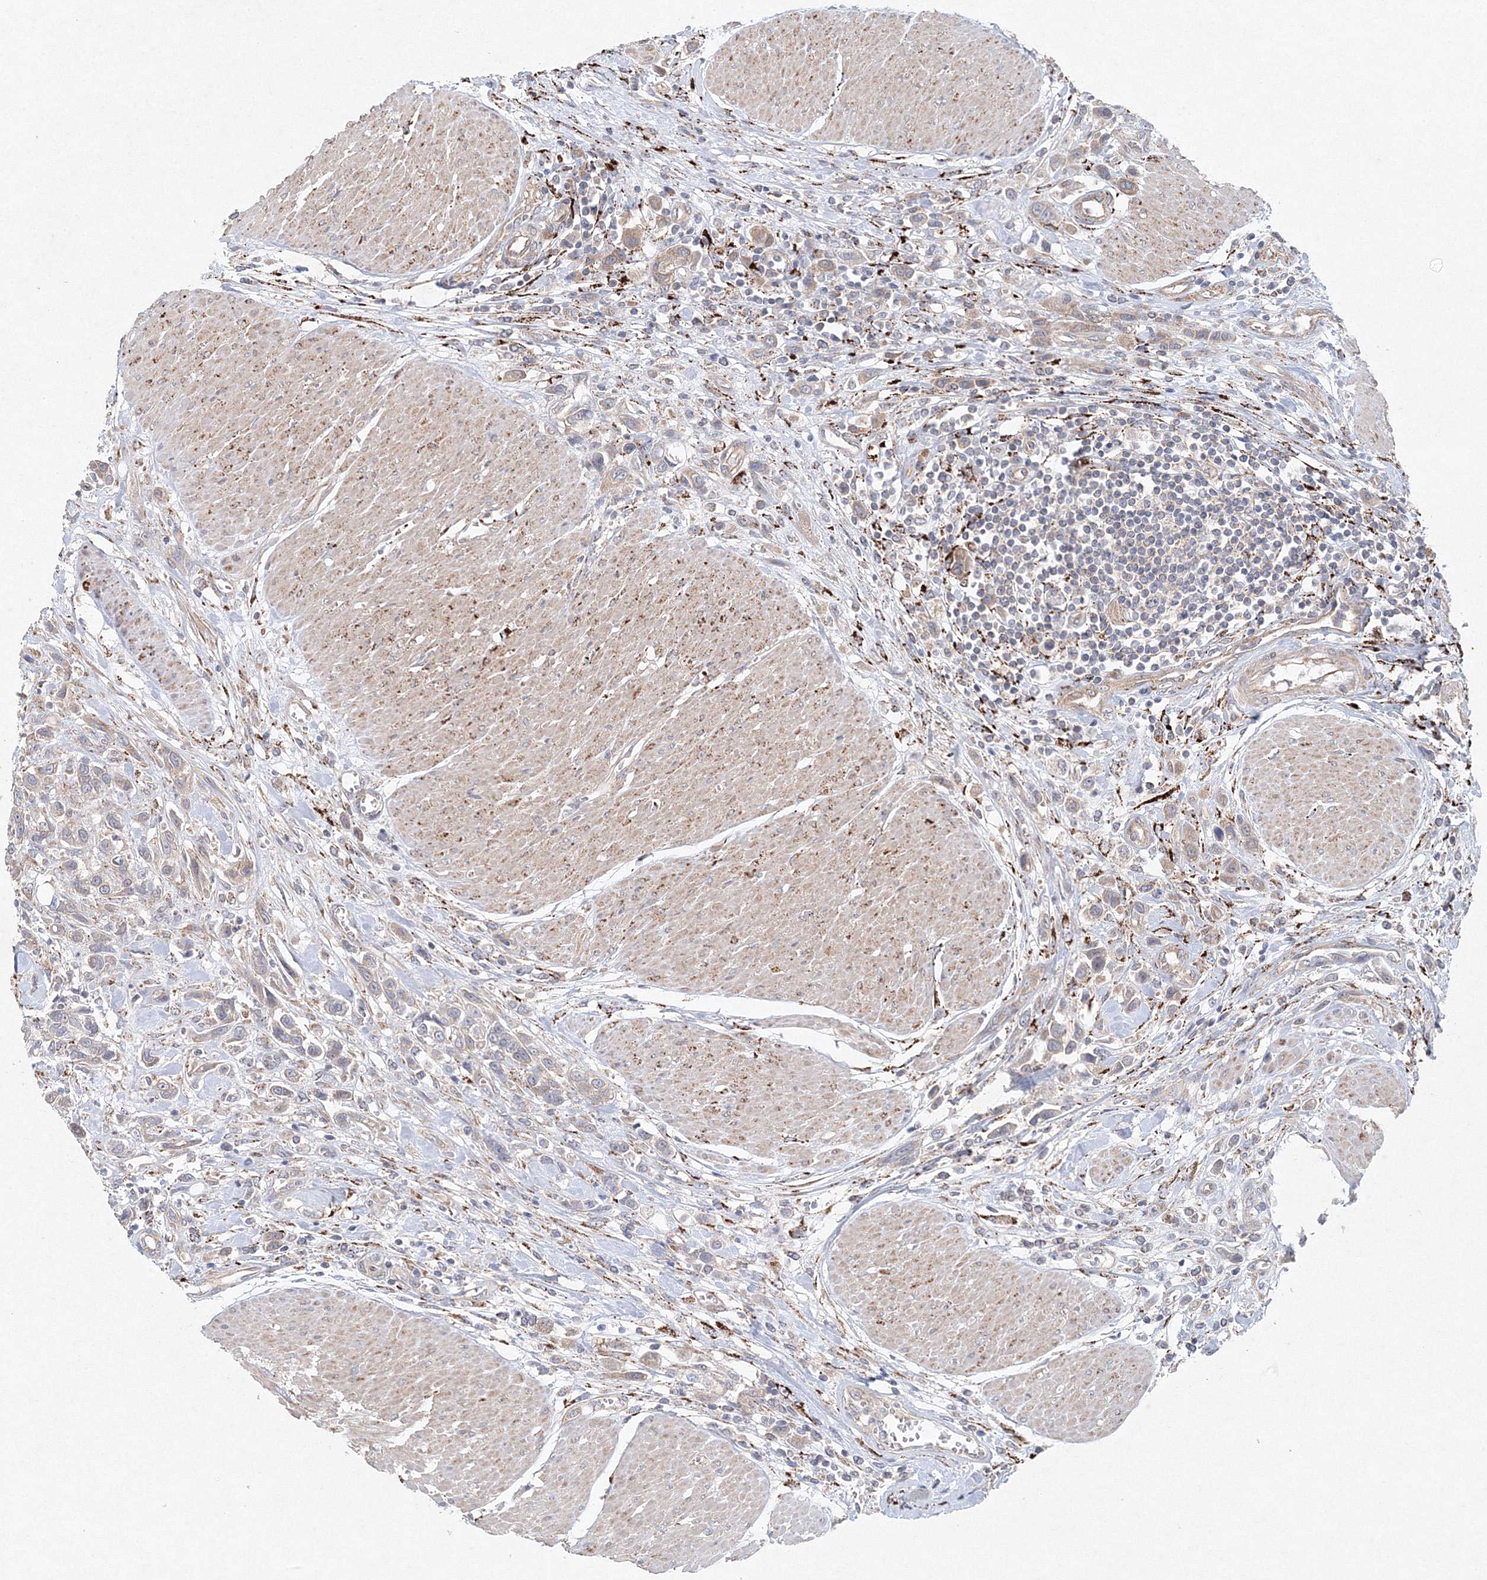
{"staining": {"intensity": "weak", "quantity": "25%-75%", "location": "cytoplasmic/membranous"}, "tissue": "urothelial cancer", "cell_type": "Tumor cells", "image_type": "cancer", "snomed": [{"axis": "morphology", "description": "Urothelial carcinoma, High grade"}, {"axis": "topography", "description": "Urinary bladder"}], "caption": "The immunohistochemical stain labels weak cytoplasmic/membranous expression in tumor cells of high-grade urothelial carcinoma tissue. Immunohistochemistry stains the protein in brown and the nuclei are stained blue.", "gene": "WDR49", "patient": {"sex": "male", "age": 50}}